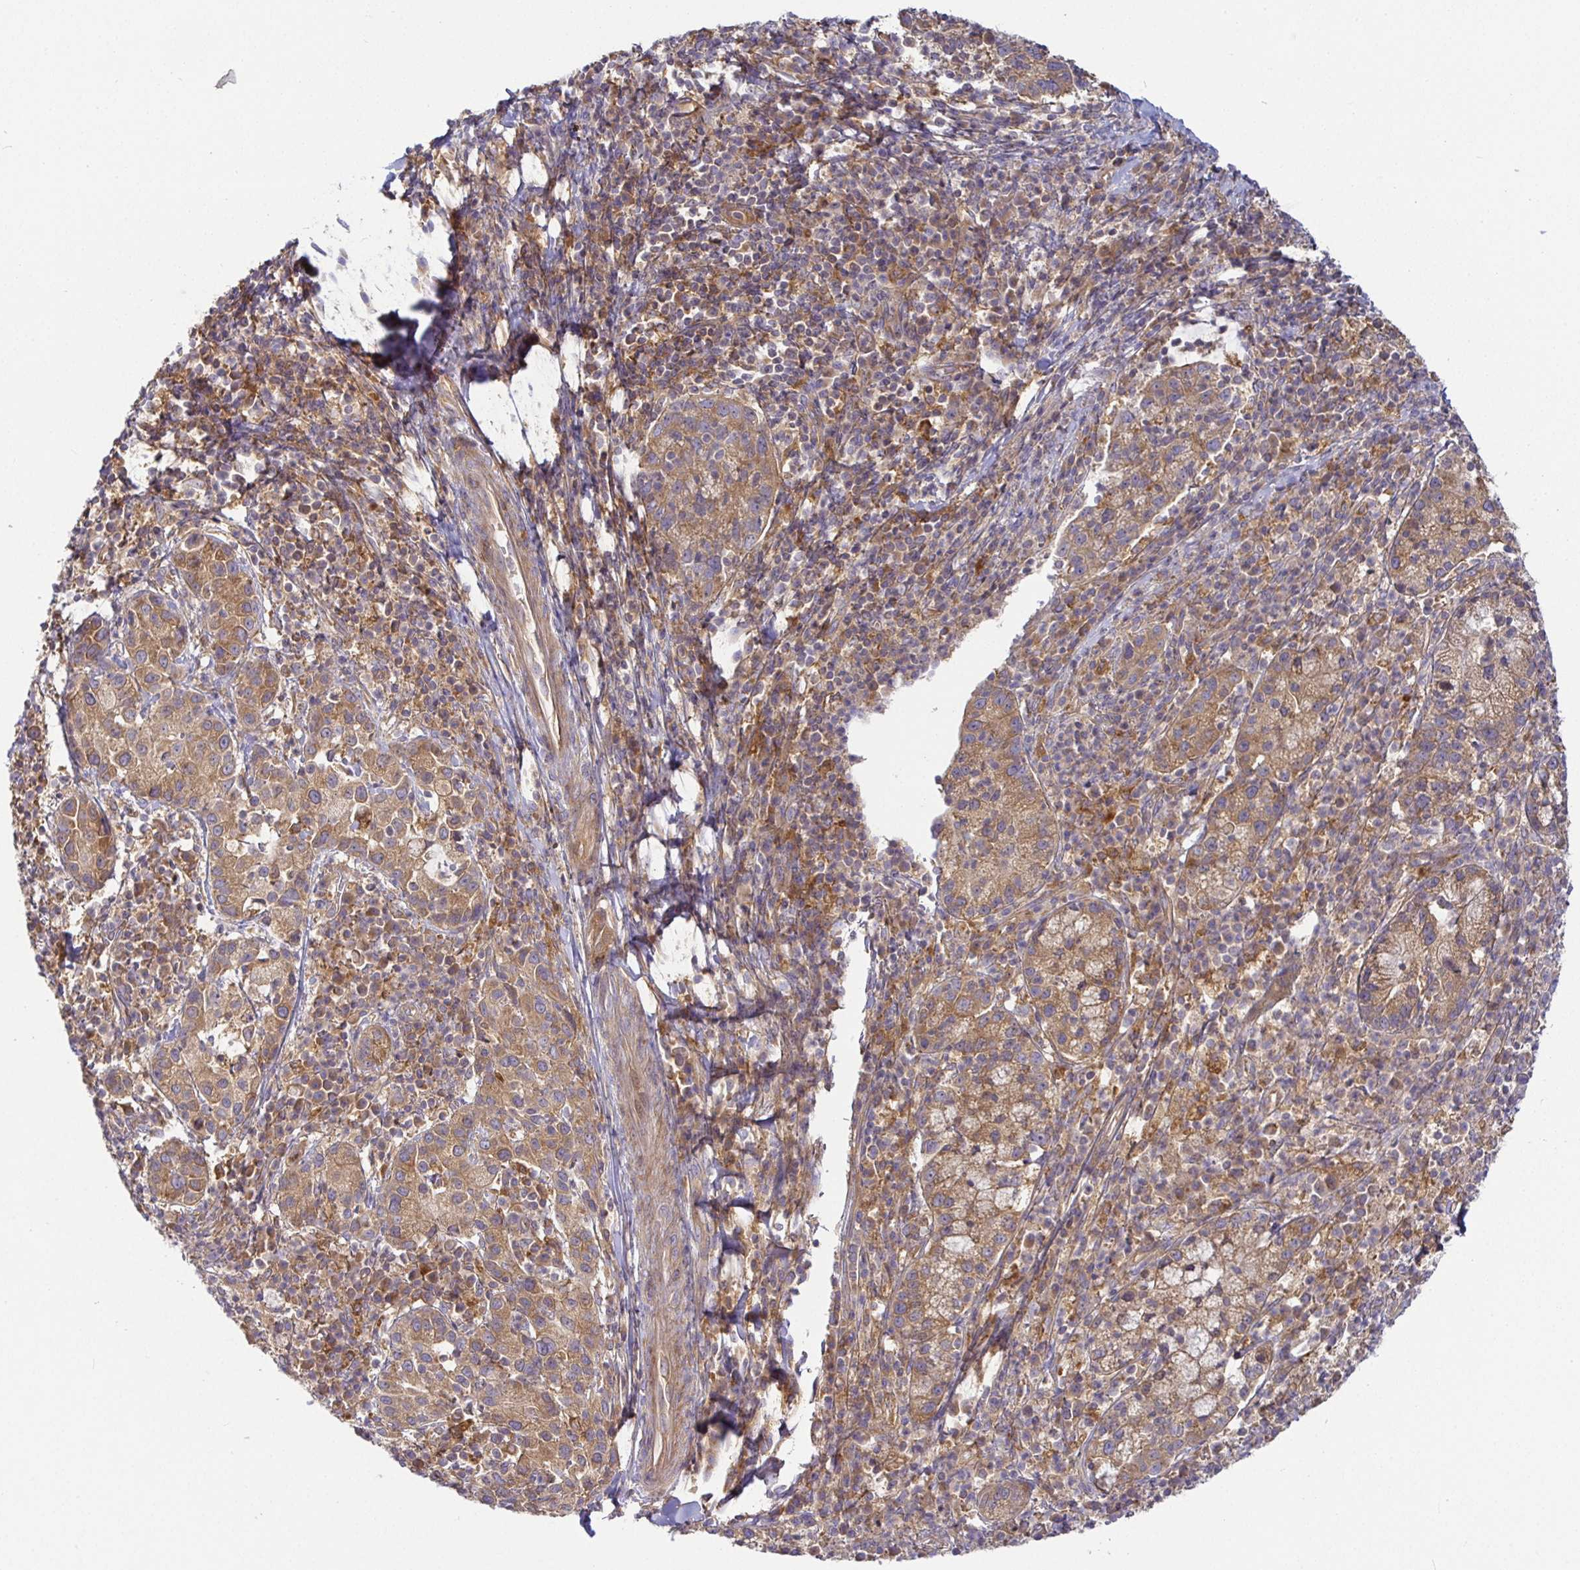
{"staining": {"intensity": "moderate", "quantity": ">75%", "location": "cytoplasmic/membranous"}, "tissue": "cervical cancer", "cell_type": "Tumor cells", "image_type": "cancer", "snomed": [{"axis": "morphology", "description": "Normal tissue, NOS"}, {"axis": "morphology", "description": "Adenocarcinoma, NOS"}, {"axis": "topography", "description": "Cervix"}], "caption": "Immunohistochemistry (IHC) (DAB) staining of human adenocarcinoma (cervical) exhibits moderate cytoplasmic/membranous protein expression in approximately >75% of tumor cells. (Brightfield microscopy of DAB IHC at high magnification).", "gene": "SNX8", "patient": {"sex": "female", "age": 44}}